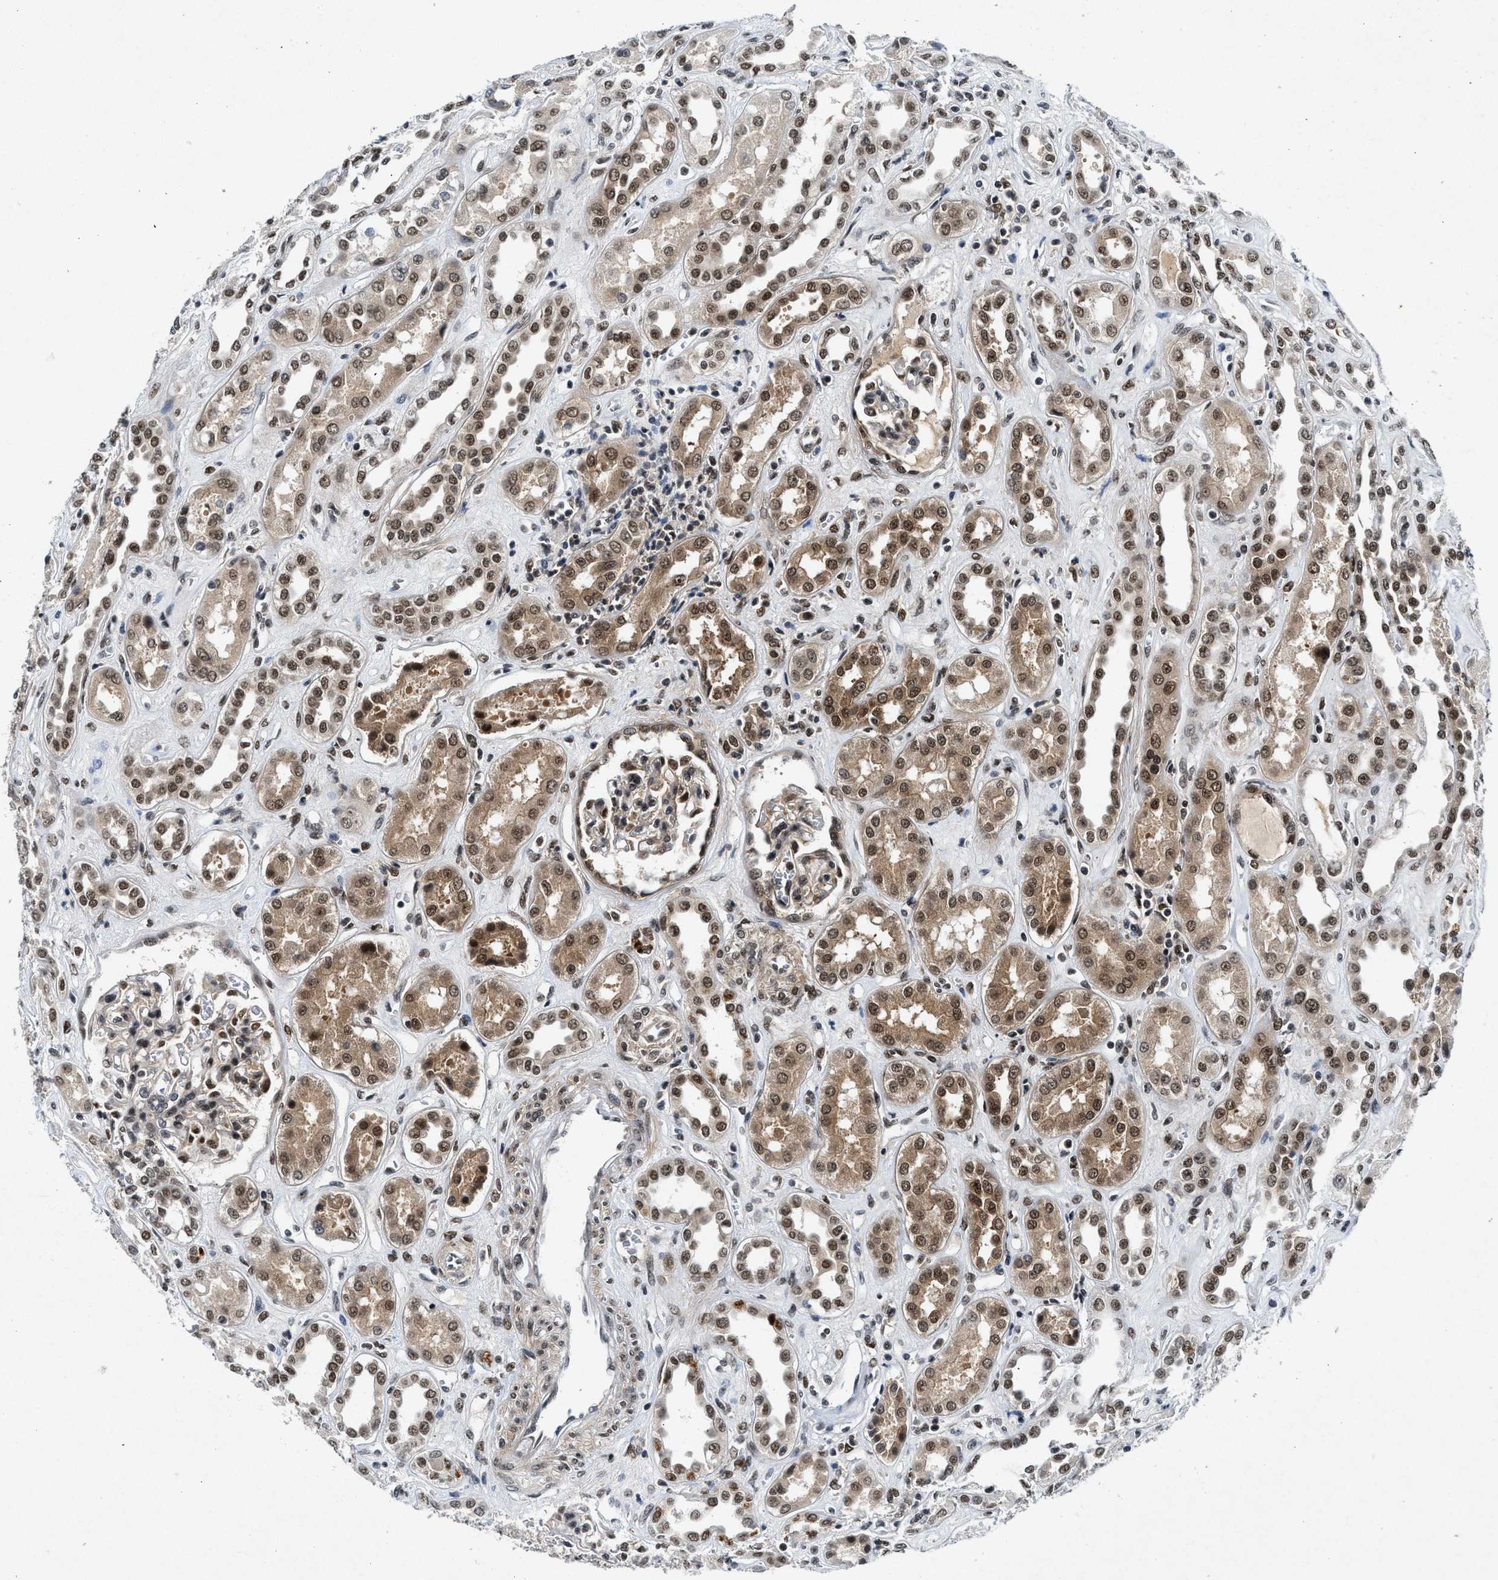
{"staining": {"intensity": "strong", "quantity": "25%-75%", "location": "nuclear"}, "tissue": "kidney", "cell_type": "Cells in glomeruli", "image_type": "normal", "snomed": [{"axis": "morphology", "description": "Normal tissue, NOS"}, {"axis": "topography", "description": "Kidney"}], "caption": "This histopathology image displays IHC staining of normal human kidney, with high strong nuclear expression in approximately 25%-75% of cells in glomeruli.", "gene": "NCOA1", "patient": {"sex": "male", "age": 59}}